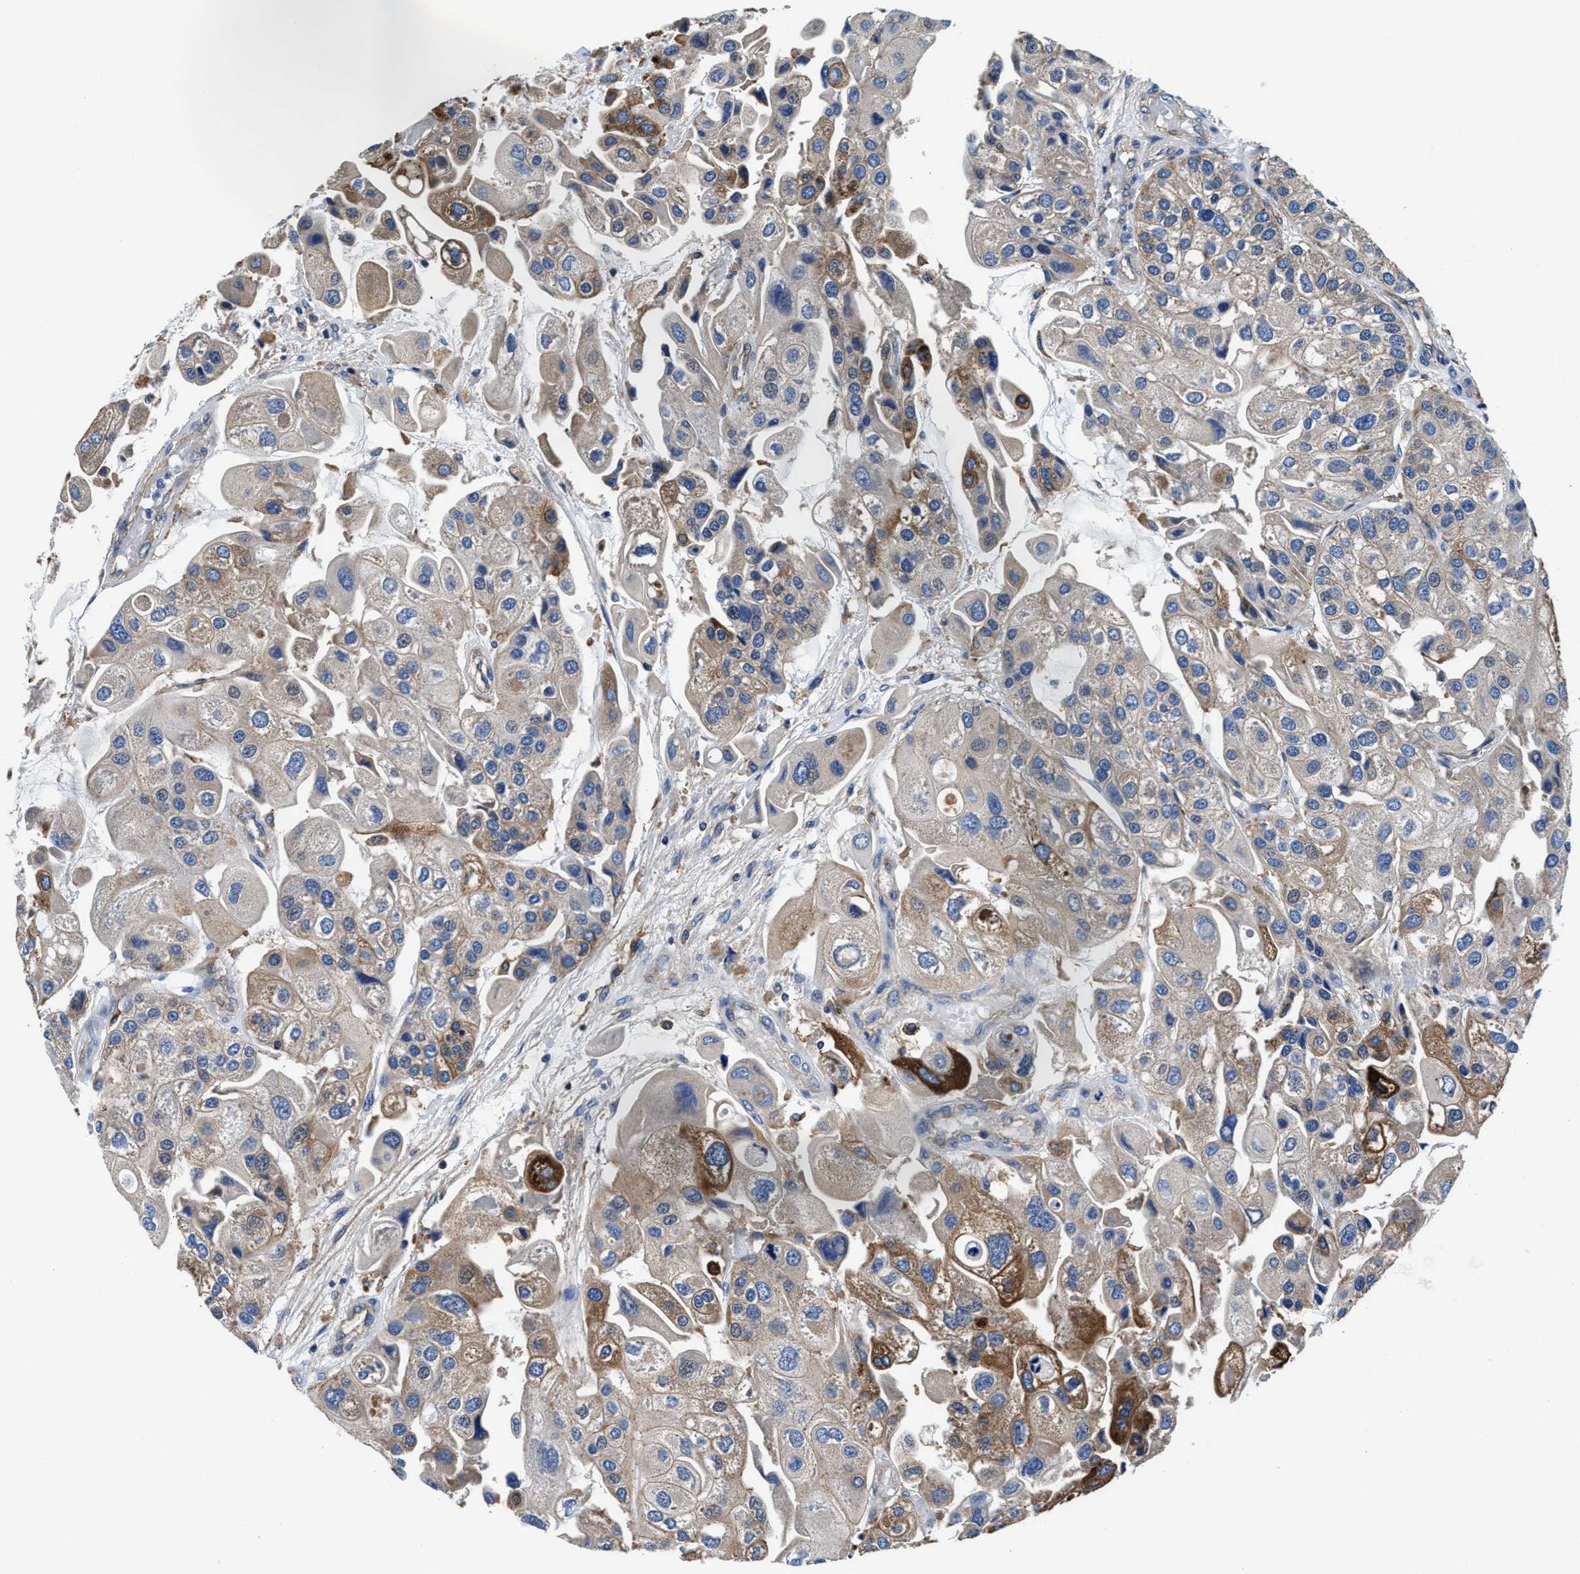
{"staining": {"intensity": "moderate", "quantity": "<25%", "location": "cytoplasmic/membranous"}, "tissue": "urothelial cancer", "cell_type": "Tumor cells", "image_type": "cancer", "snomed": [{"axis": "morphology", "description": "Urothelial carcinoma, High grade"}, {"axis": "topography", "description": "Urinary bladder"}], "caption": "There is low levels of moderate cytoplasmic/membranous positivity in tumor cells of urothelial carcinoma (high-grade), as demonstrated by immunohistochemical staining (brown color).", "gene": "PPP1R9B", "patient": {"sex": "female", "age": 64}}